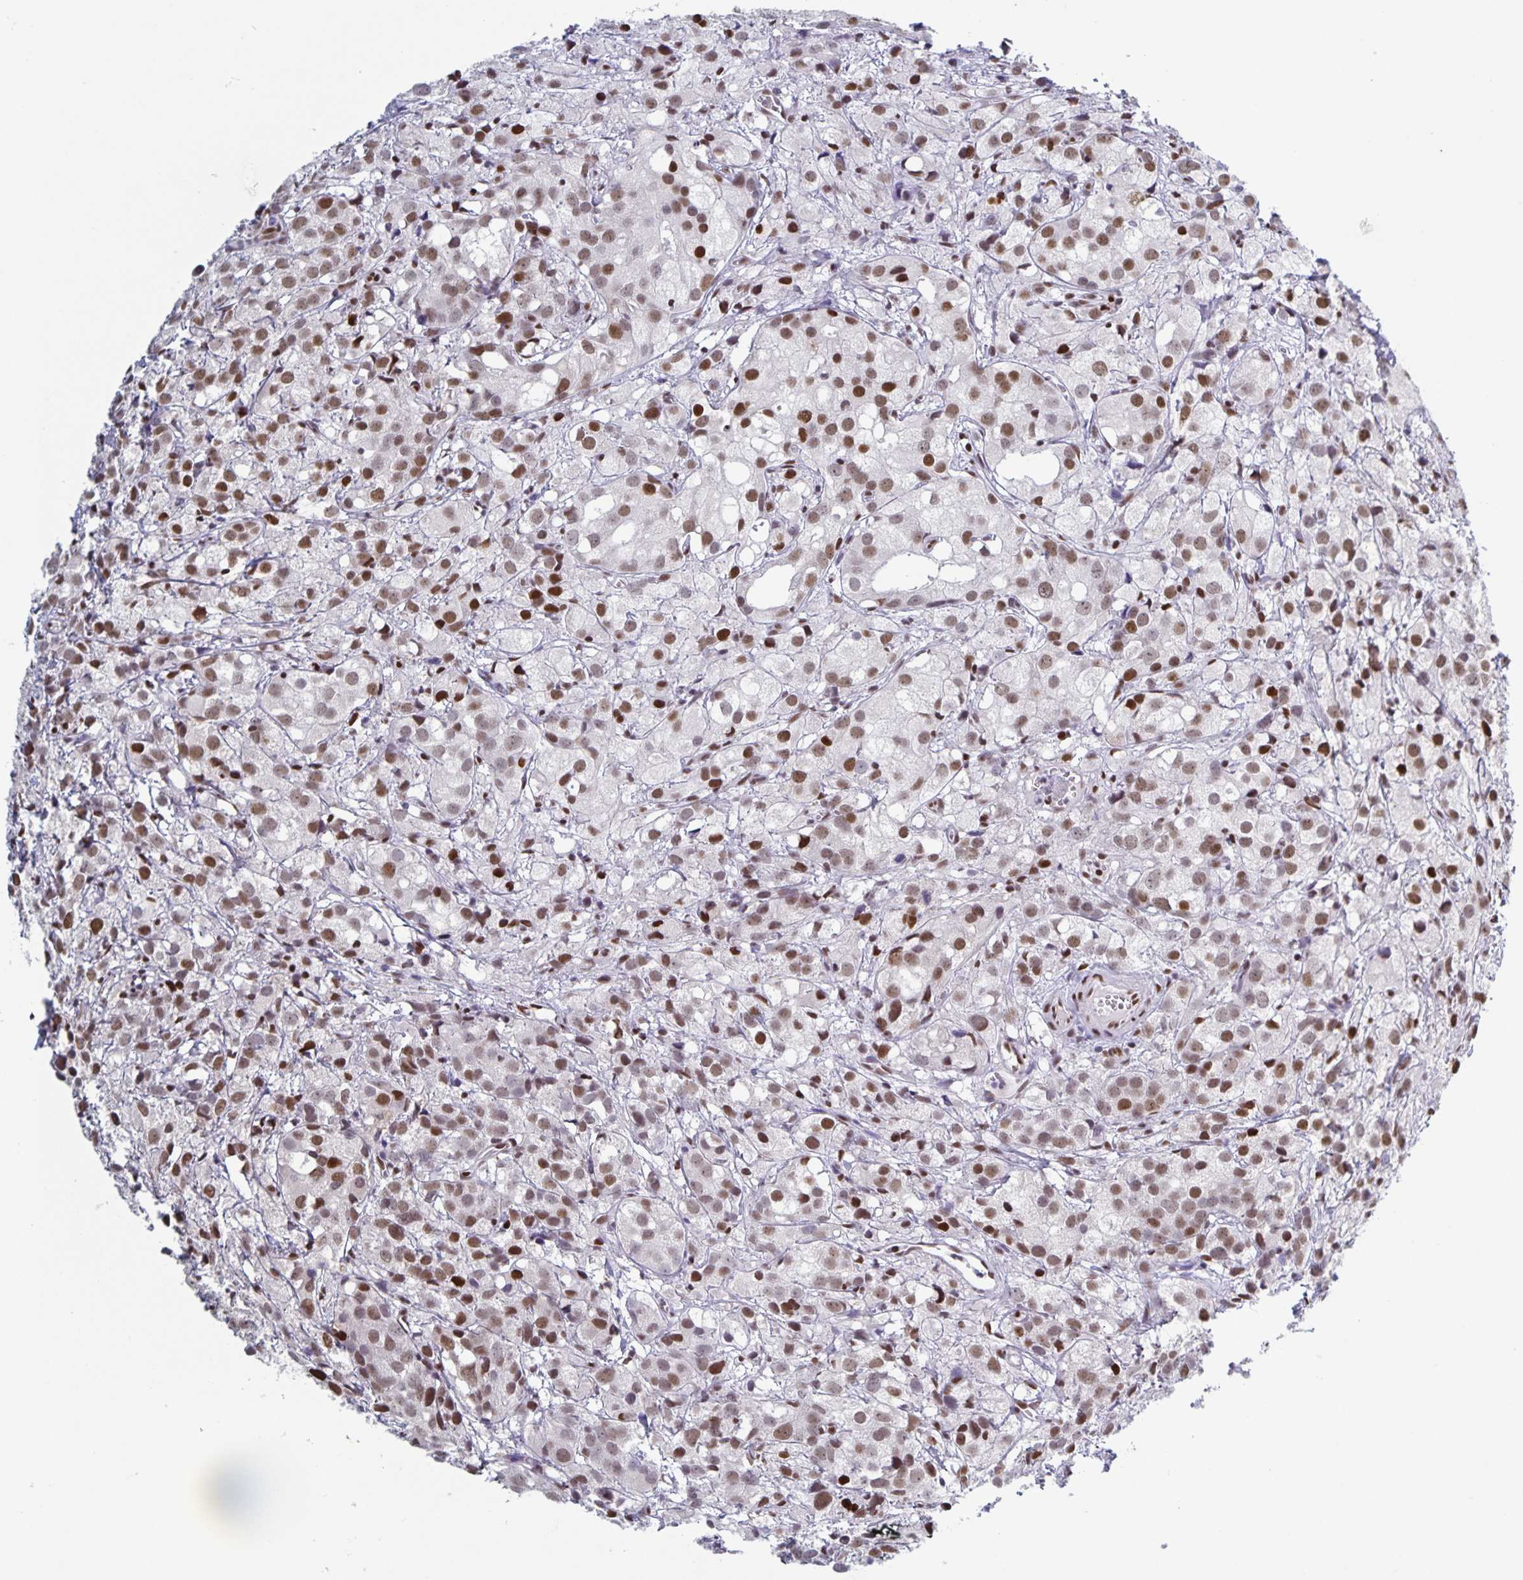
{"staining": {"intensity": "moderate", "quantity": ">75%", "location": "nuclear"}, "tissue": "prostate cancer", "cell_type": "Tumor cells", "image_type": "cancer", "snomed": [{"axis": "morphology", "description": "Adenocarcinoma, High grade"}, {"axis": "topography", "description": "Prostate"}], "caption": "Human prostate cancer stained with a protein marker shows moderate staining in tumor cells.", "gene": "JUND", "patient": {"sex": "male", "age": 86}}